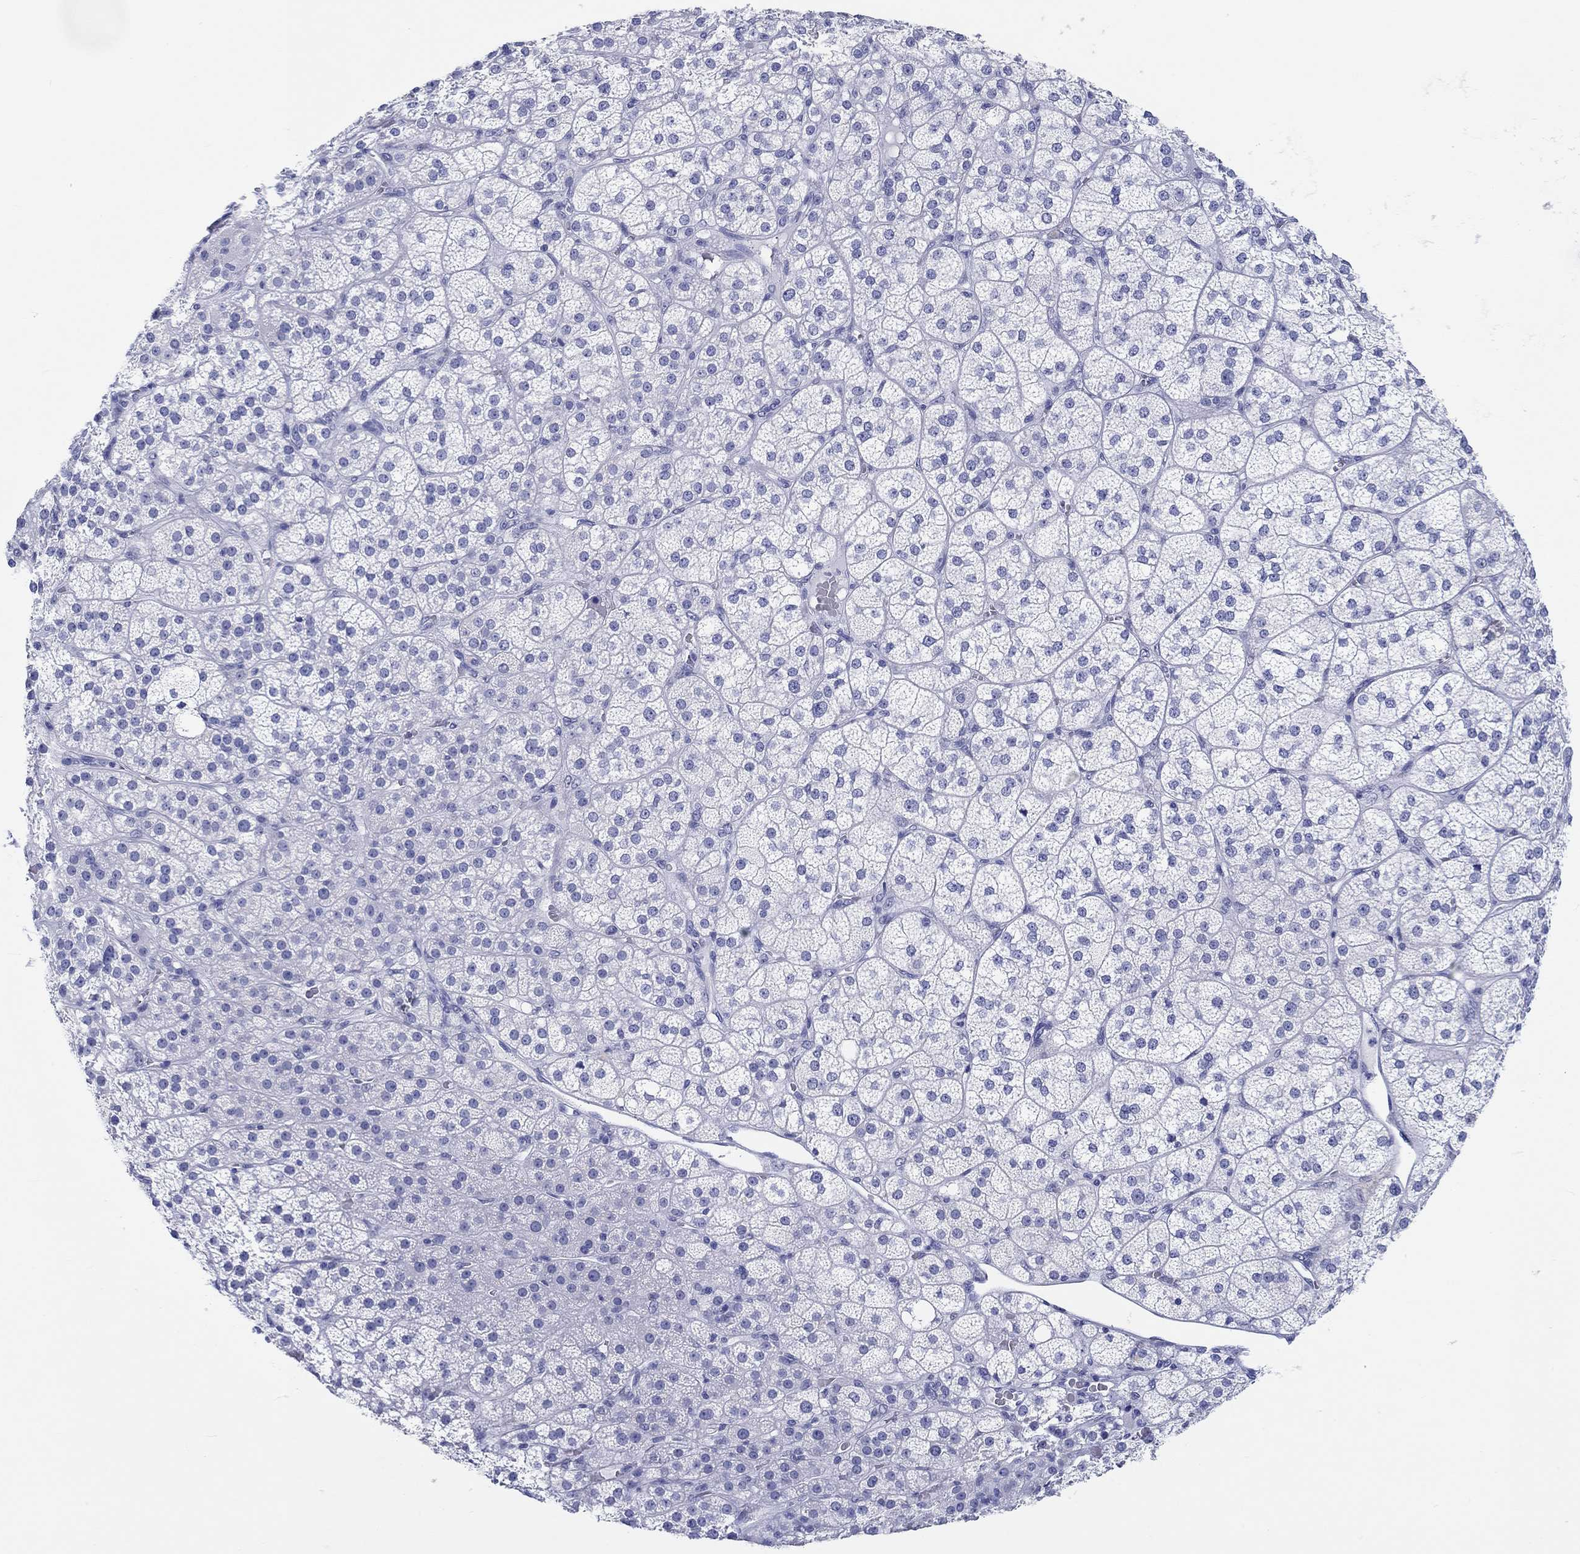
{"staining": {"intensity": "negative", "quantity": "none", "location": "none"}, "tissue": "adrenal gland", "cell_type": "Glandular cells", "image_type": "normal", "snomed": [{"axis": "morphology", "description": "Normal tissue, NOS"}, {"axis": "topography", "description": "Adrenal gland"}], "caption": "This micrograph is of normal adrenal gland stained with IHC to label a protein in brown with the nuclei are counter-stained blue. There is no staining in glandular cells.", "gene": "H1", "patient": {"sex": "female", "age": 60}}